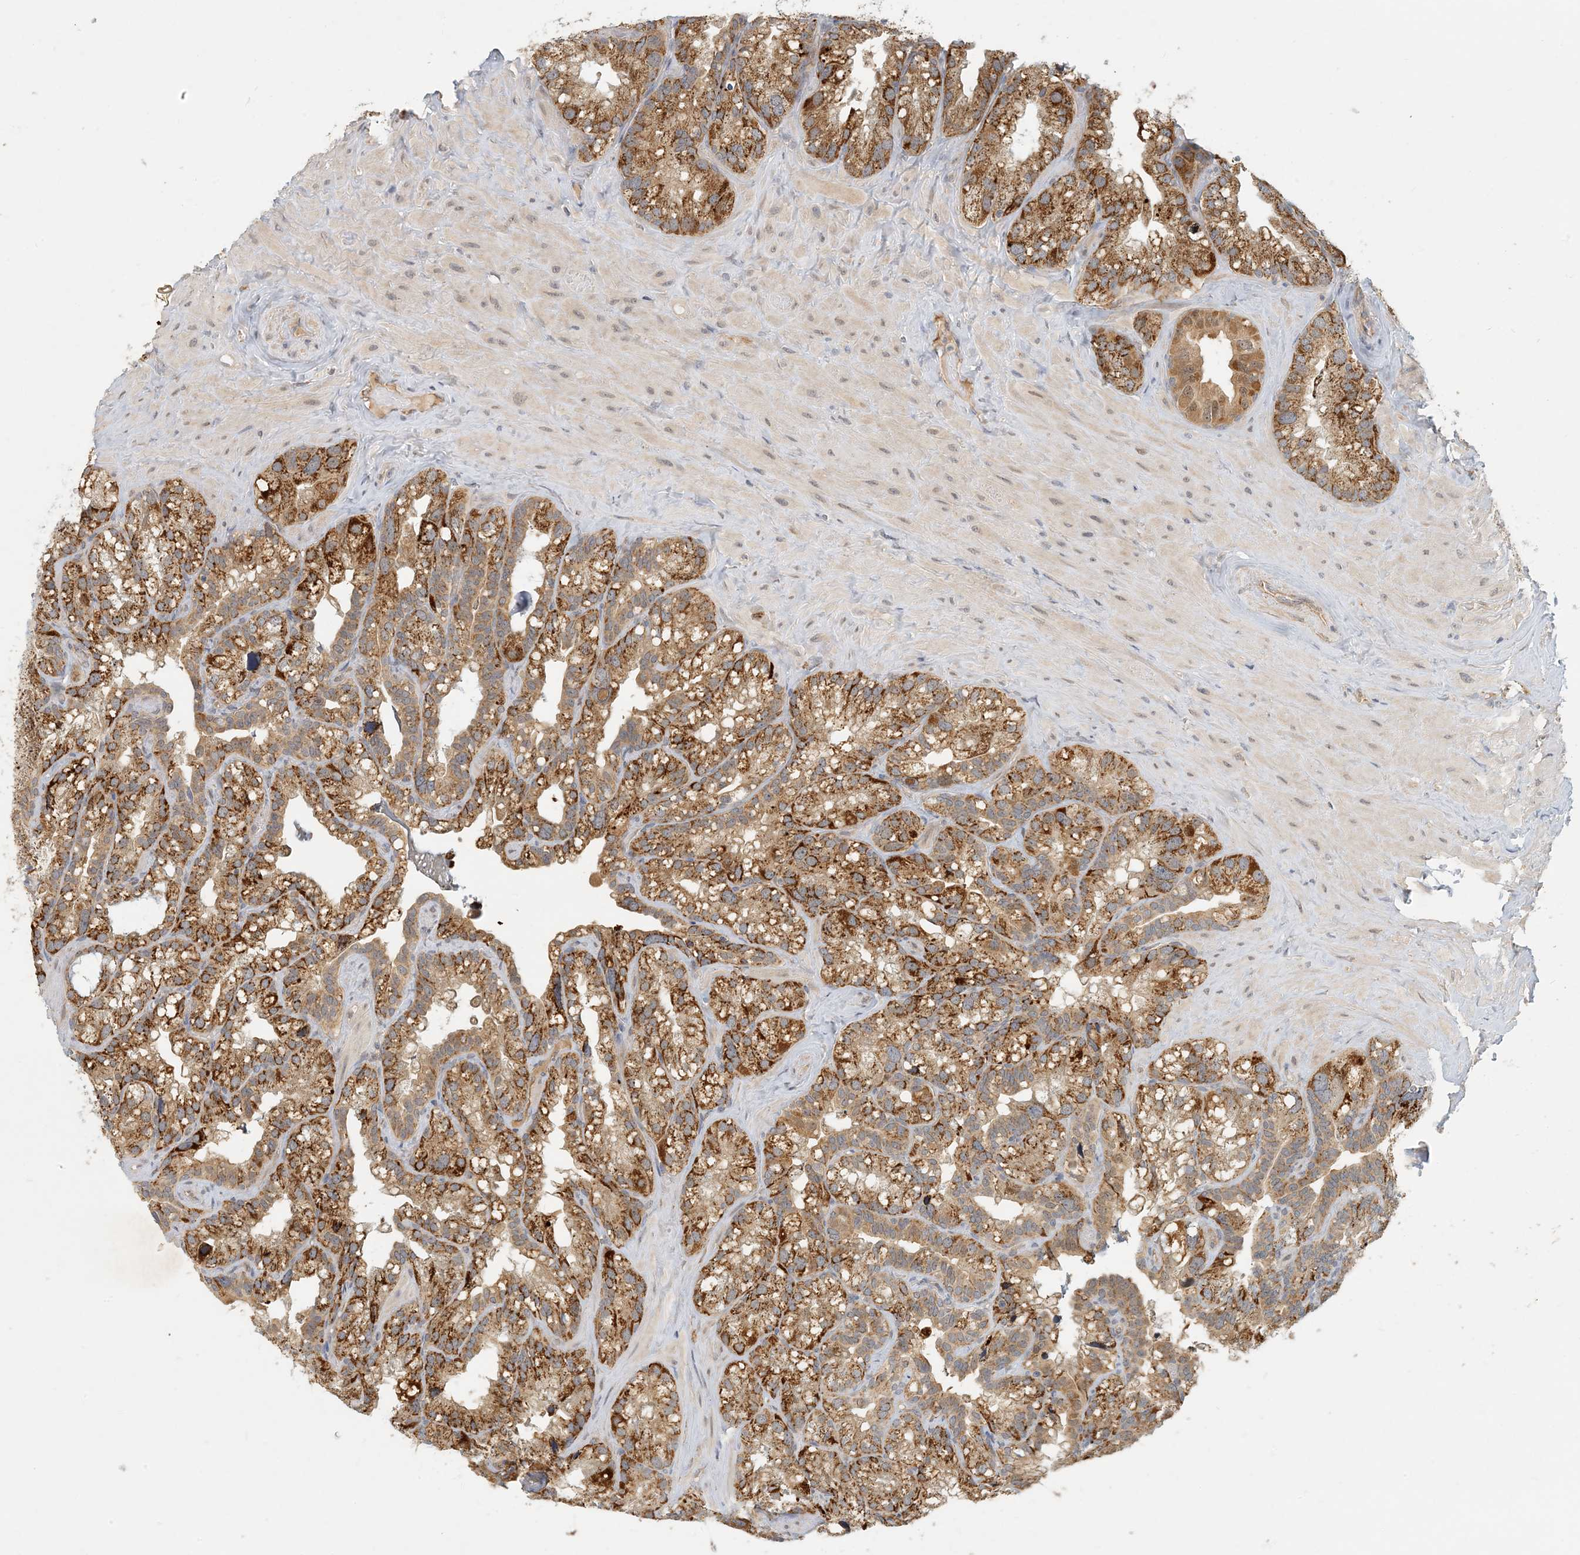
{"staining": {"intensity": "strong", "quantity": ">75%", "location": "cytoplasmic/membranous"}, "tissue": "seminal vesicle", "cell_type": "Glandular cells", "image_type": "normal", "snomed": [{"axis": "morphology", "description": "Normal tissue, NOS"}, {"axis": "topography", "description": "Prostate"}, {"axis": "topography", "description": "Seminal veicle"}], "caption": "Immunohistochemical staining of benign seminal vesicle demonstrates >75% levels of strong cytoplasmic/membranous protein positivity in about >75% of glandular cells.", "gene": "ZBTB3", "patient": {"sex": "male", "age": 68}}